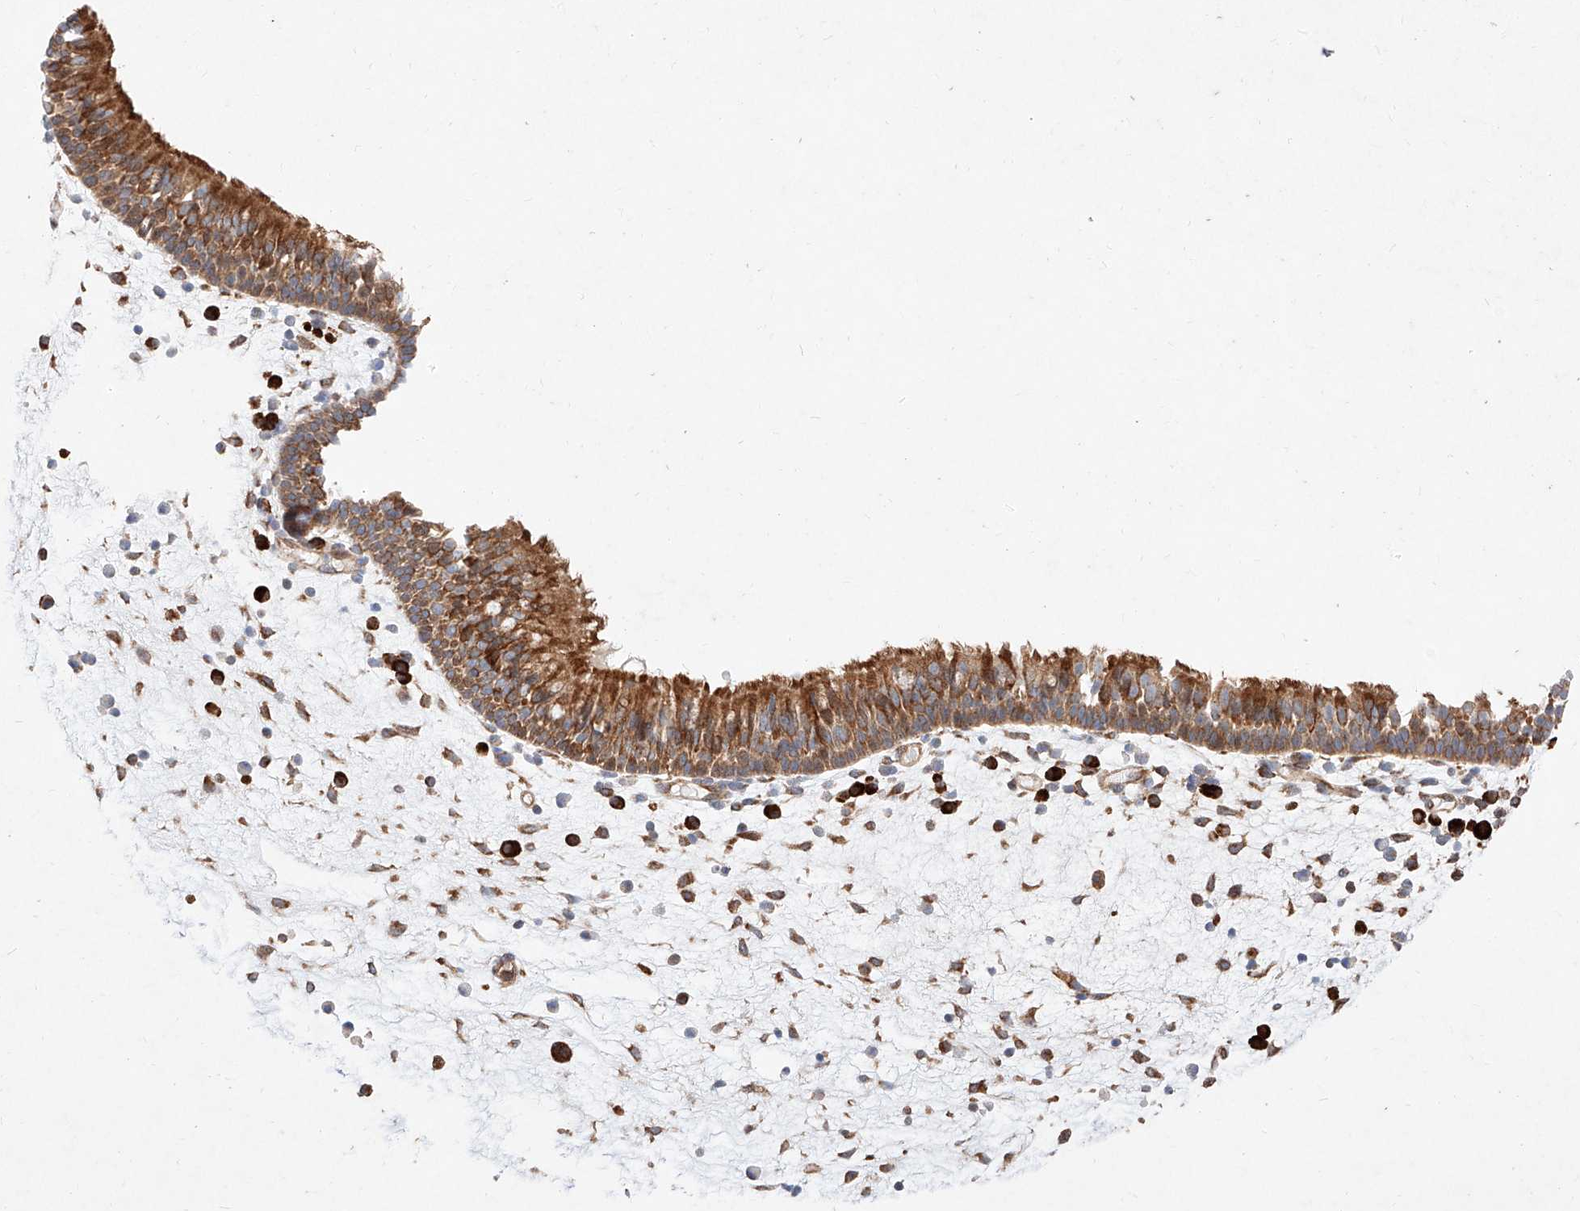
{"staining": {"intensity": "moderate", "quantity": ">75%", "location": "cytoplasmic/membranous"}, "tissue": "nasopharynx", "cell_type": "Respiratory epithelial cells", "image_type": "normal", "snomed": [{"axis": "morphology", "description": "Normal tissue, NOS"}, {"axis": "morphology", "description": "Inflammation, NOS"}, {"axis": "morphology", "description": "Malignant melanoma, Metastatic site"}, {"axis": "topography", "description": "Nasopharynx"}], "caption": "Nasopharynx stained with DAB IHC shows medium levels of moderate cytoplasmic/membranous positivity in about >75% of respiratory epithelial cells.", "gene": "ATP9B", "patient": {"sex": "male", "age": 70}}